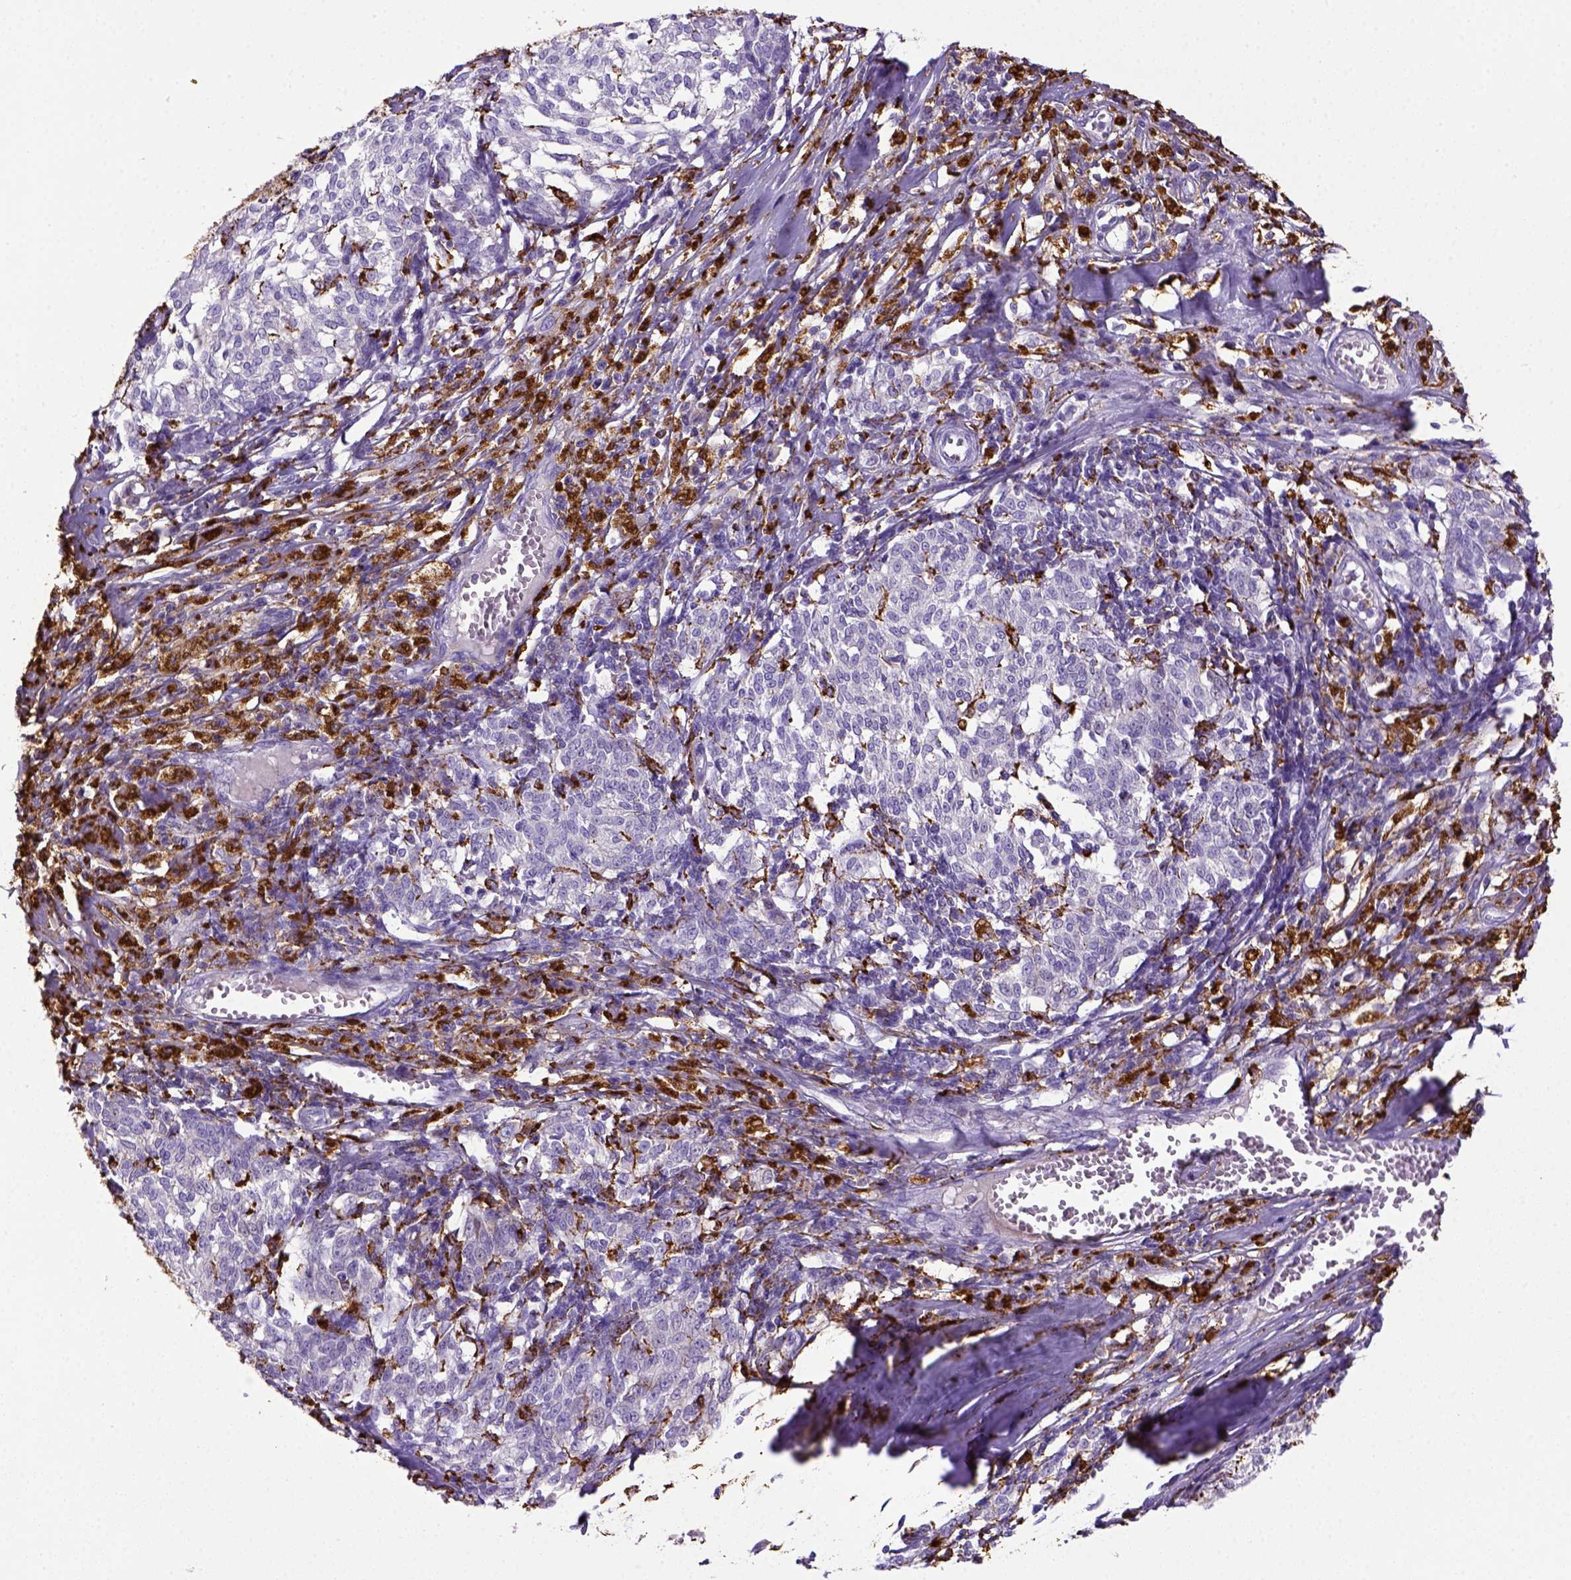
{"staining": {"intensity": "negative", "quantity": "none", "location": "none"}, "tissue": "melanoma", "cell_type": "Tumor cells", "image_type": "cancer", "snomed": [{"axis": "morphology", "description": "Malignant melanoma, NOS"}, {"axis": "topography", "description": "Skin"}], "caption": "This is a micrograph of immunohistochemistry (IHC) staining of malignant melanoma, which shows no expression in tumor cells. Nuclei are stained in blue.", "gene": "CD68", "patient": {"sex": "female", "age": 72}}